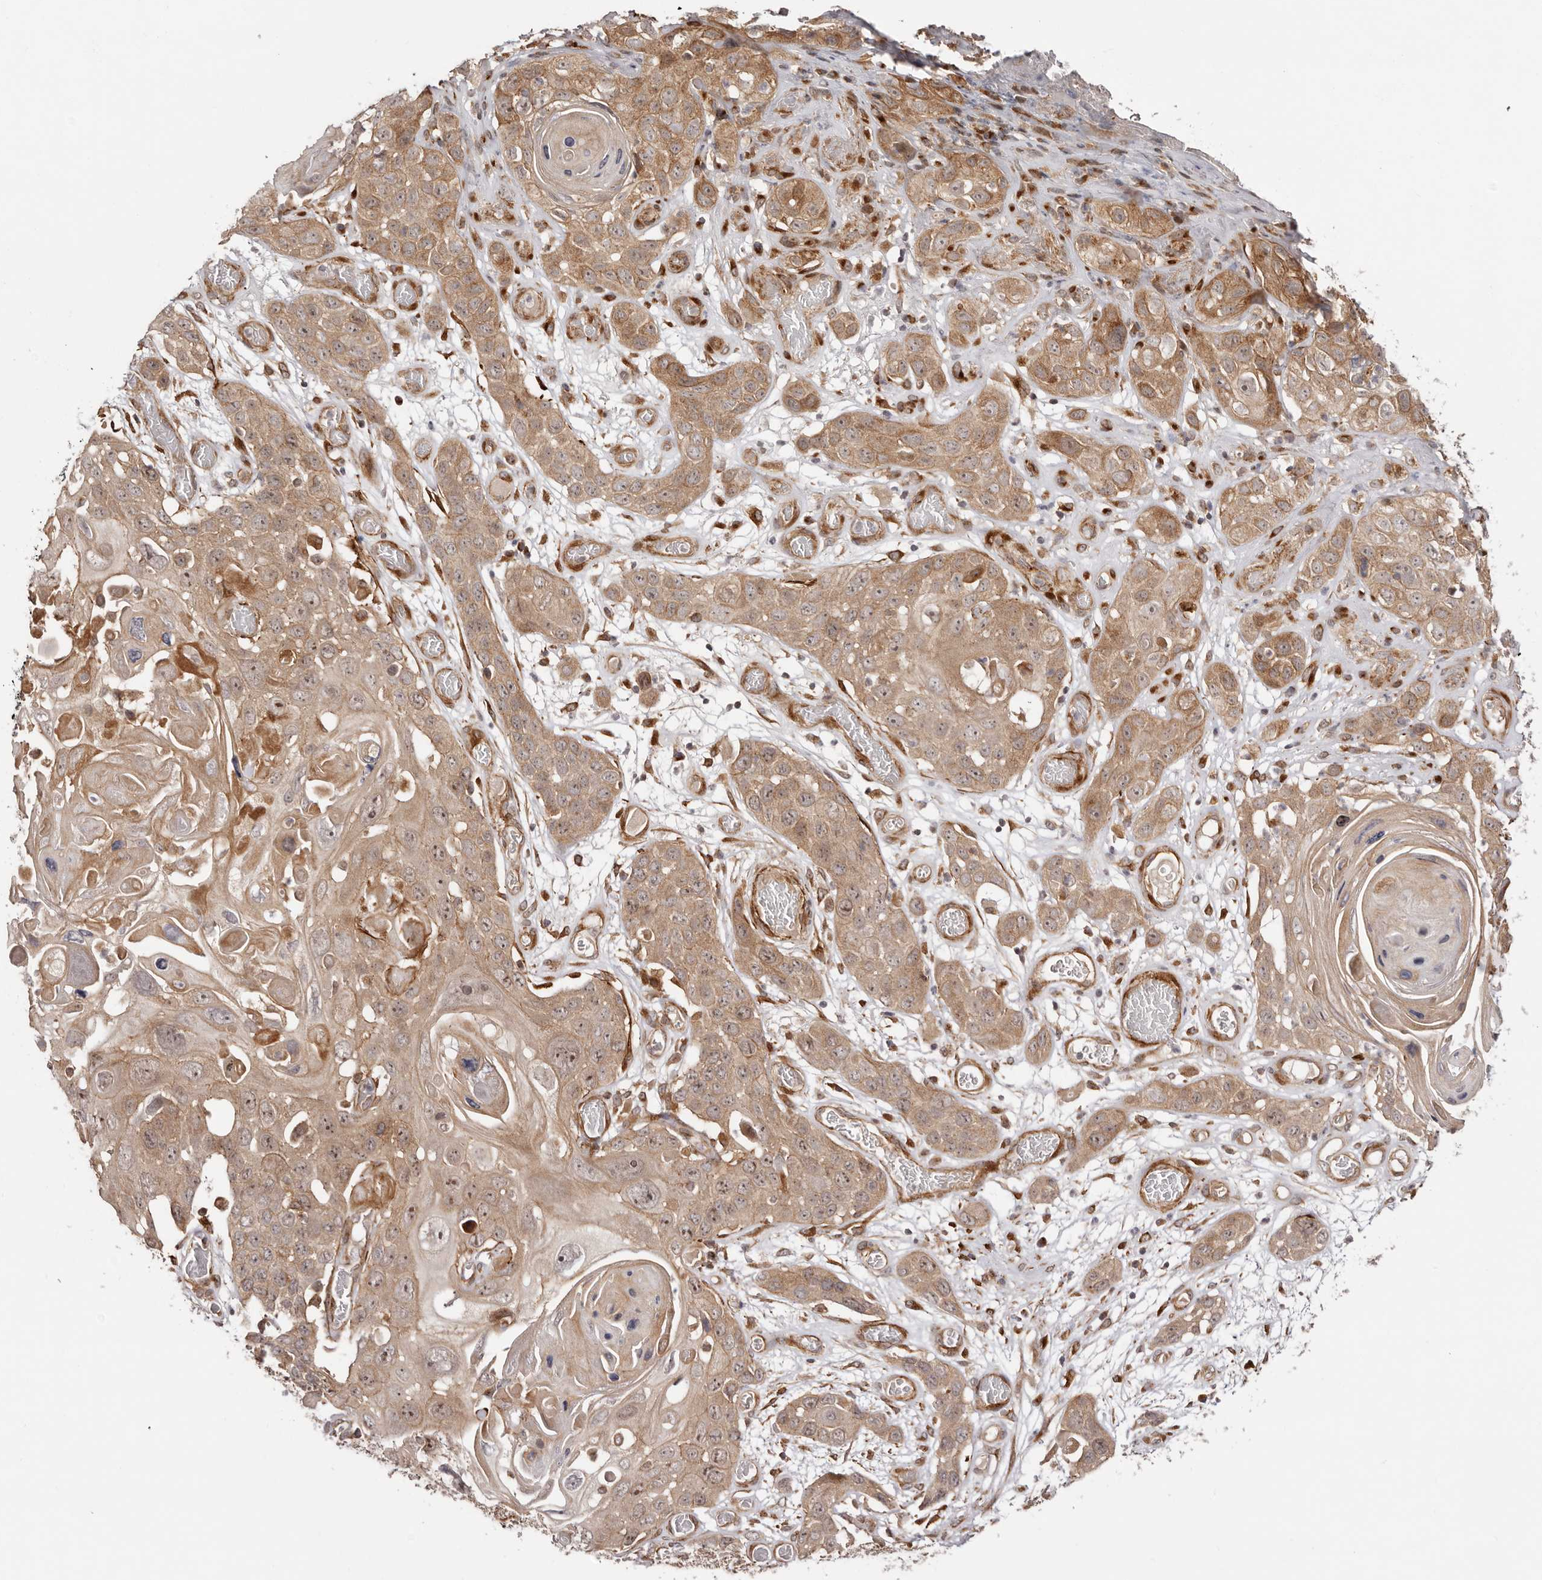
{"staining": {"intensity": "moderate", "quantity": ">75%", "location": "cytoplasmic/membranous"}, "tissue": "skin cancer", "cell_type": "Tumor cells", "image_type": "cancer", "snomed": [{"axis": "morphology", "description": "Squamous cell carcinoma, NOS"}, {"axis": "topography", "description": "Skin"}], "caption": "Protein analysis of skin cancer tissue reveals moderate cytoplasmic/membranous expression in approximately >75% of tumor cells.", "gene": "MICAL2", "patient": {"sex": "male", "age": 55}}